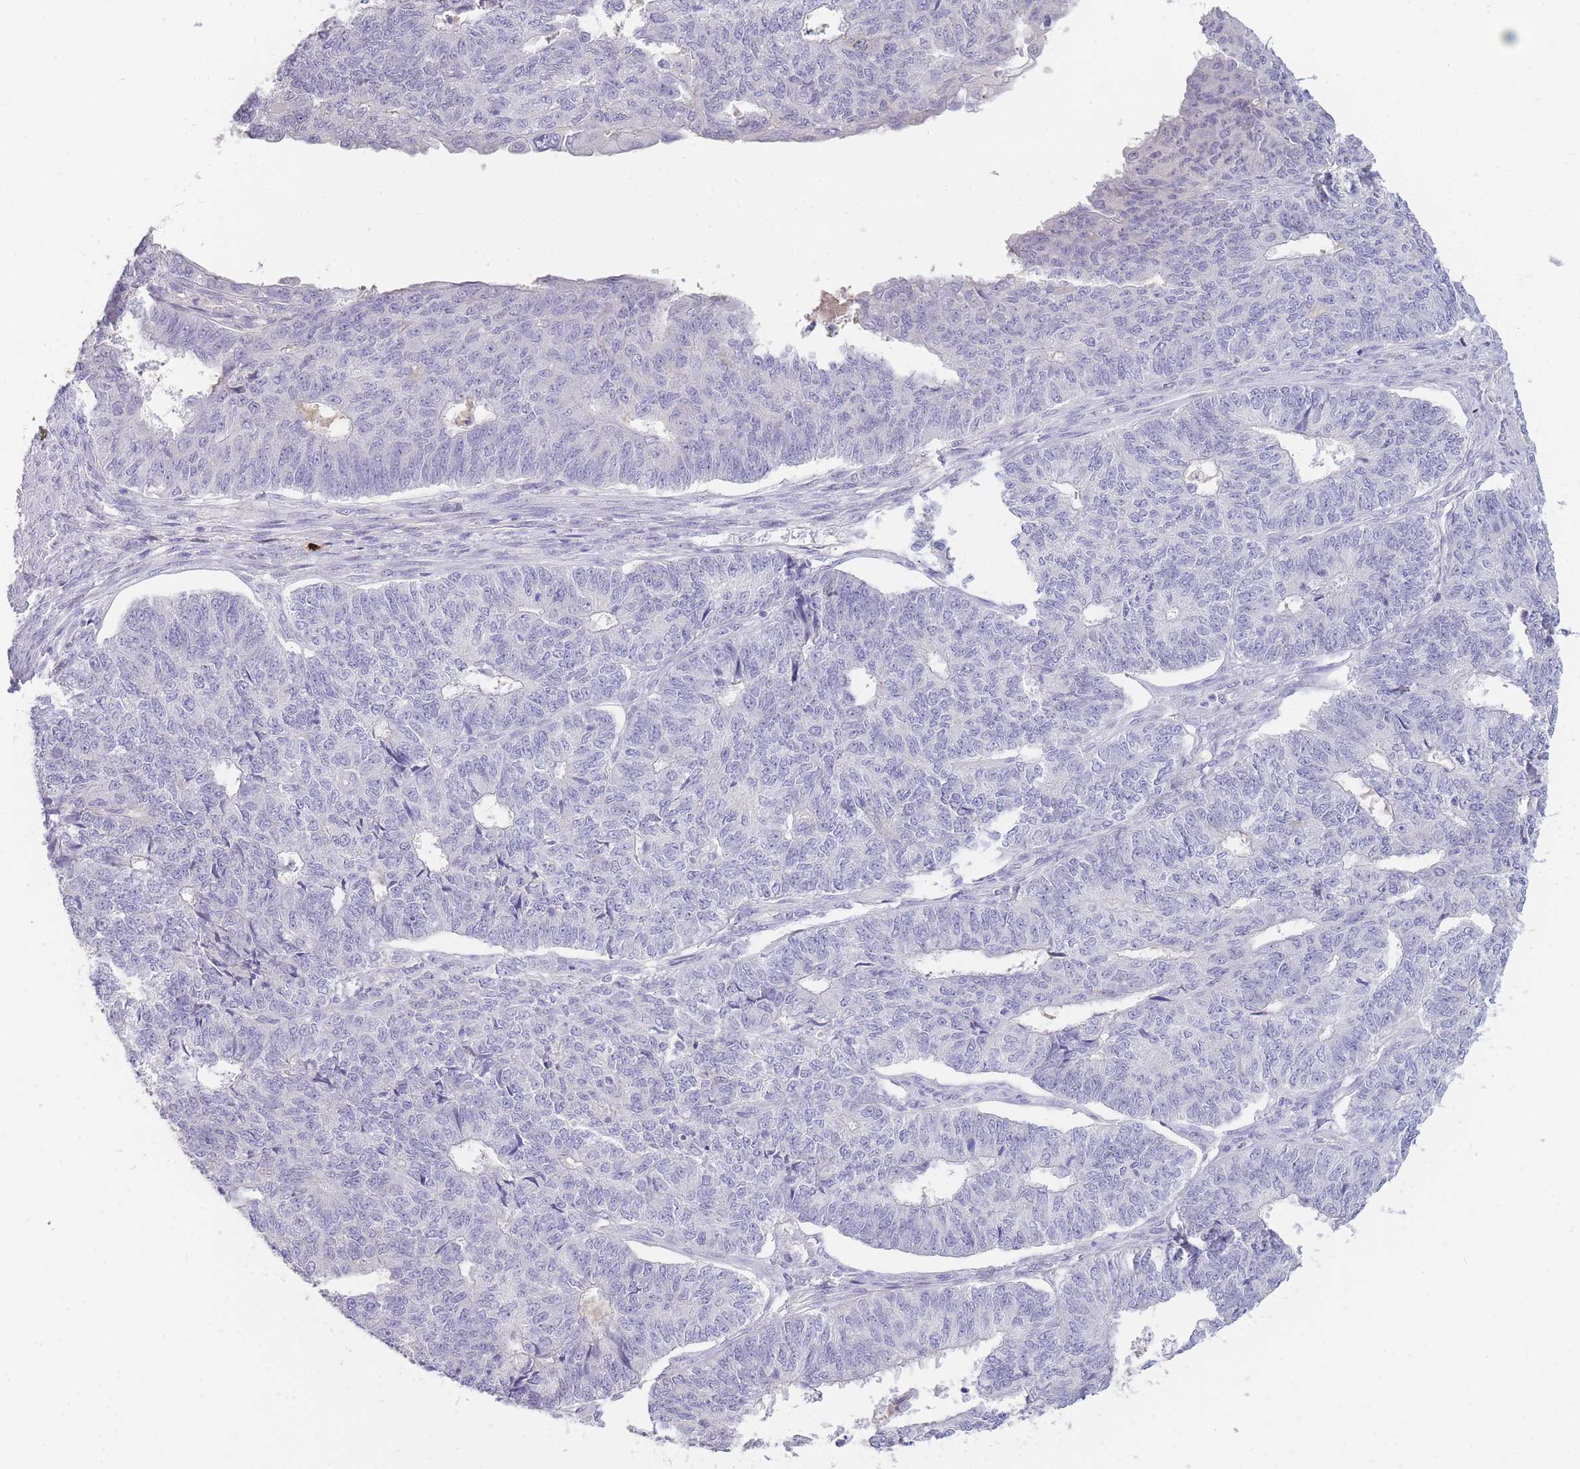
{"staining": {"intensity": "negative", "quantity": "none", "location": "none"}, "tissue": "endometrial cancer", "cell_type": "Tumor cells", "image_type": "cancer", "snomed": [{"axis": "morphology", "description": "Adenocarcinoma, NOS"}, {"axis": "topography", "description": "Endometrium"}], "caption": "The image reveals no significant expression in tumor cells of endometrial cancer. (DAB IHC visualized using brightfield microscopy, high magnification).", "gene": "TPSD1", "patient": {"sex": "female", "age": 32}}